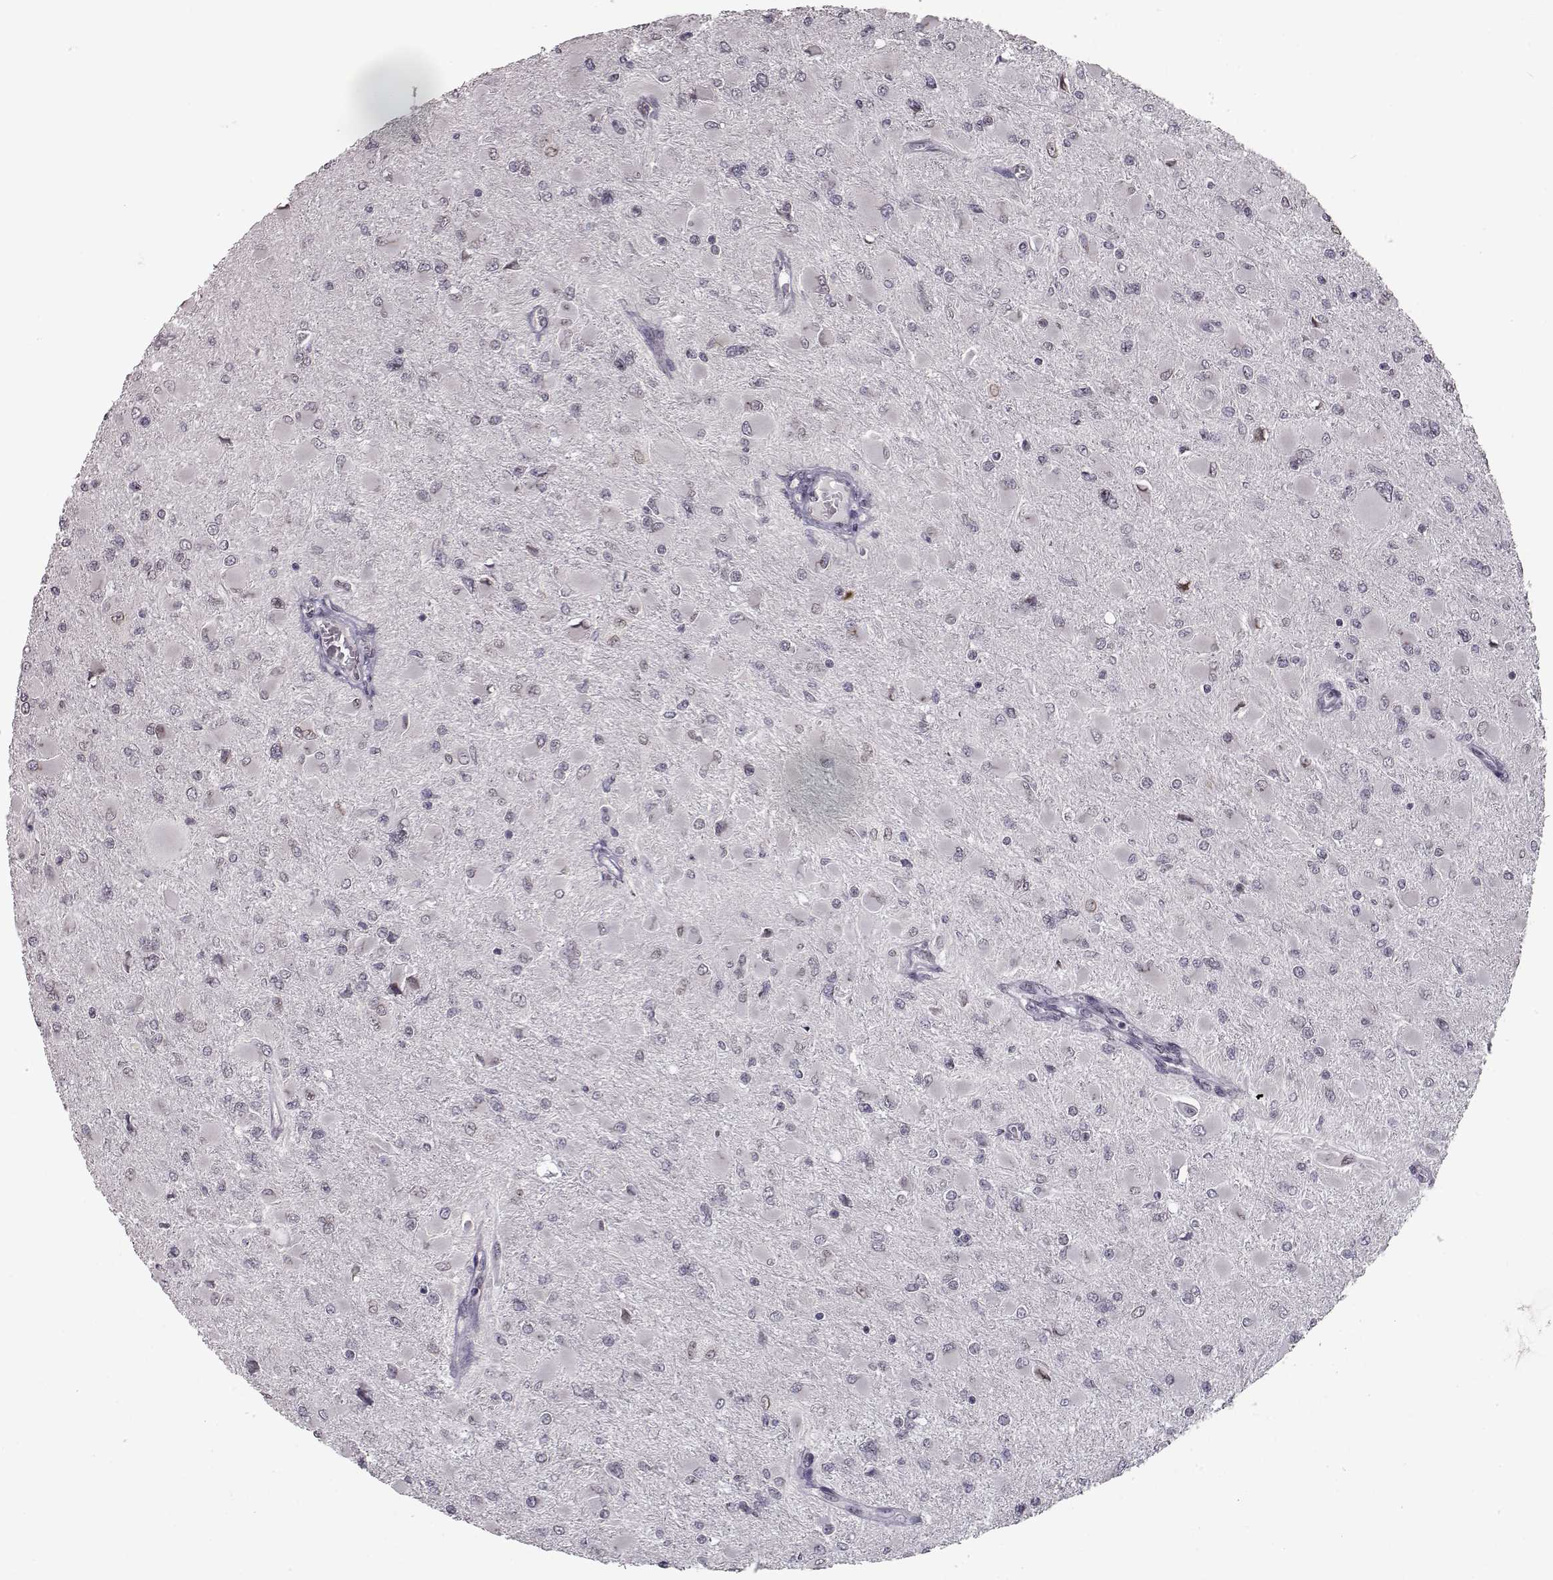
{"staining": {"intensity": "negative", "quantity": "none", "location": "none"}, "tissue": "glioma", "cell_type": "Tumor cells", "image_type": "cancer", "snomed": [{"axis": "morphology", "description": "Glioma, malignant, High grade"}, {"axis": "topography", "description": "Cerebral cortex"}], "caption": "A high-resolution histopathology image shows immunohistochemistry staining of glioma, which shows no significant expression in tumor cells.", "gene": "NUP37", "patient": {"sex": "female", "age": 36}}